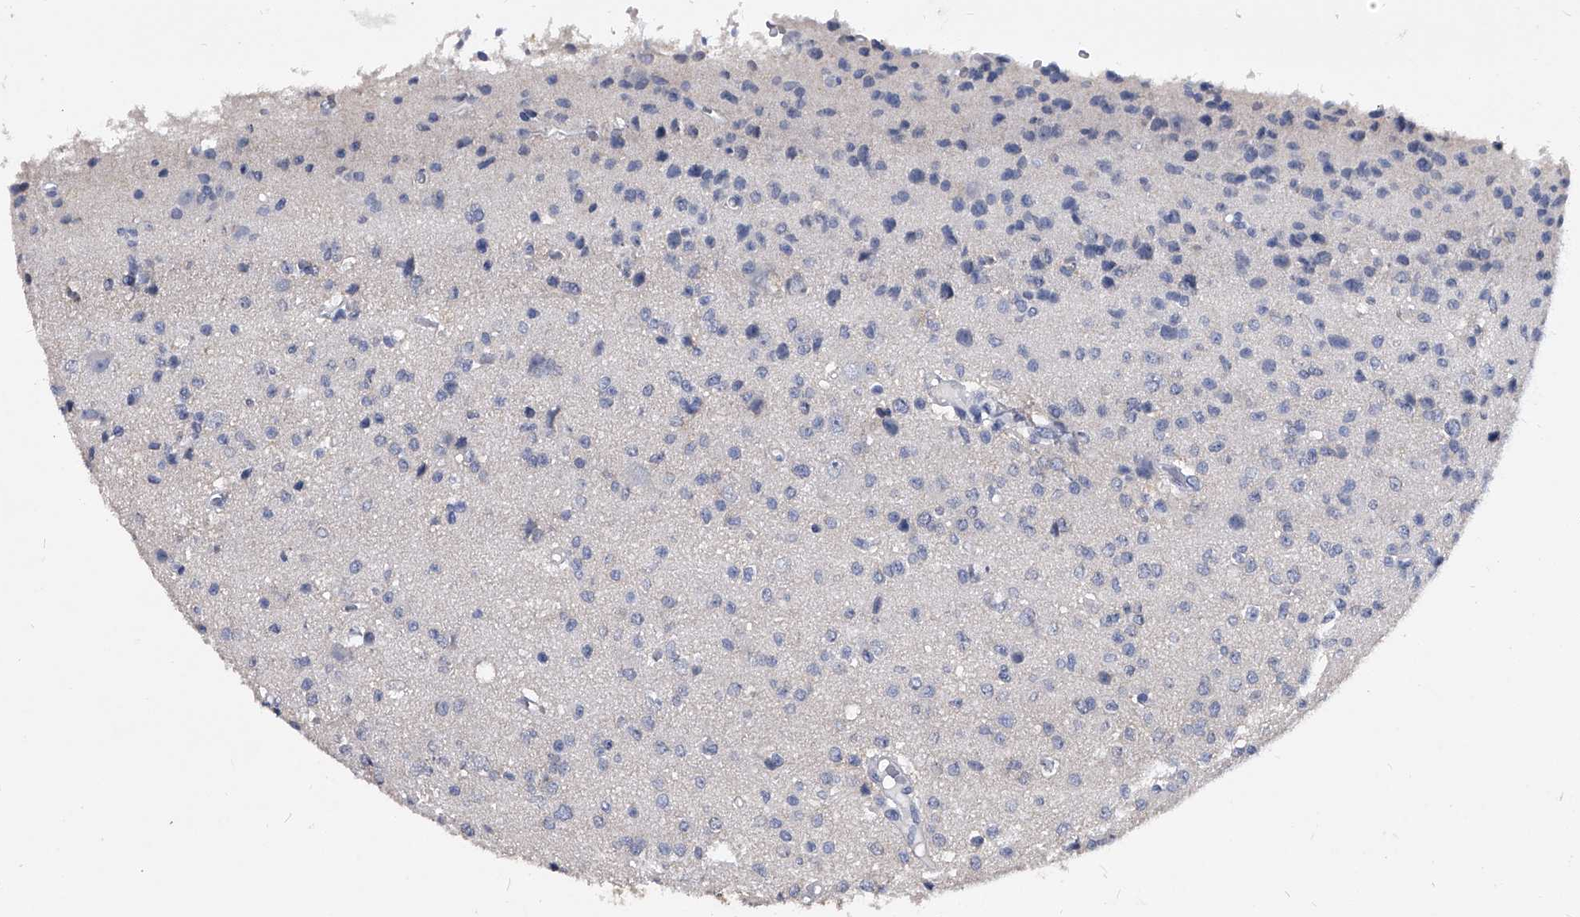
{"staining": {"intensity": "negative", "quantity": "none", "location": "none"}, "tissue": "glioma", "cell_type": "Tumor cells", "image_type": "cancer", "snomed": [{"axis": "morphology", "description": "Glioma, malignant, High grade"}, {"axis": "topography", "description": "pancreas cauda"}], "caption": "Histopathology image shows no significant protein staining in tumor cells of malignant glioma (high-grade).", "gene": "BCAS1", "patient": {"sex": "male", "age": 60}}